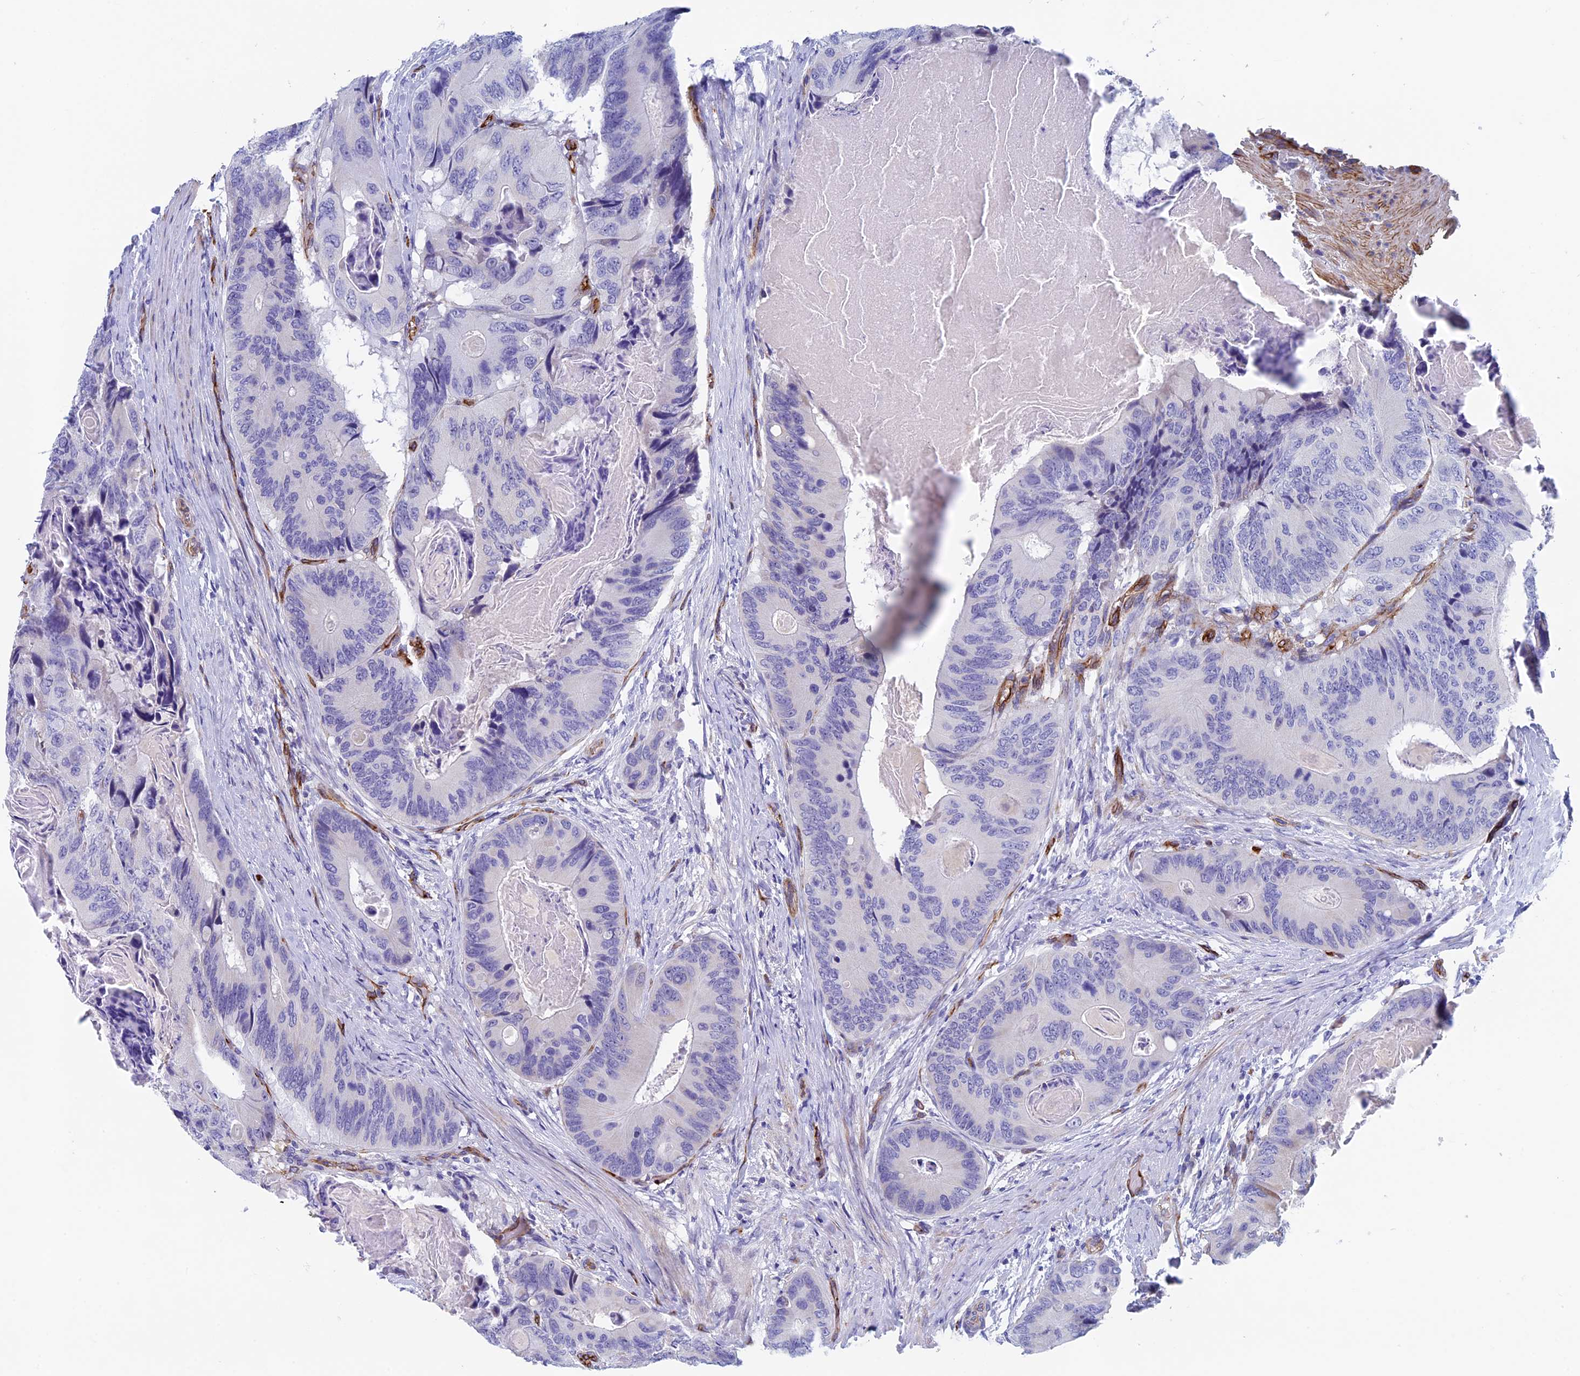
{"staining": {"intensity": "negative", "quantity": "none", "location": "none"}, "tissue": "colorectal cancer", "cell_type": "Tumor cells", "image_type": "cancer", "snomed": [{"axis": "morphology", "description": "Adenocarcinoma, NOS"}, {"axis": "topography", "description": "Colon"}], "caption": "Immunohistochemistry (IHC) of human adenocarcinoma (colorectal) reveals no expression in tumor cells. Brightfield microscopy of IHC stained with DAB (brown) and hematoxylin (blue), captured at high magnification.", "gene": "INSYN1", "patient": {"sex": "male", "age": 84}}